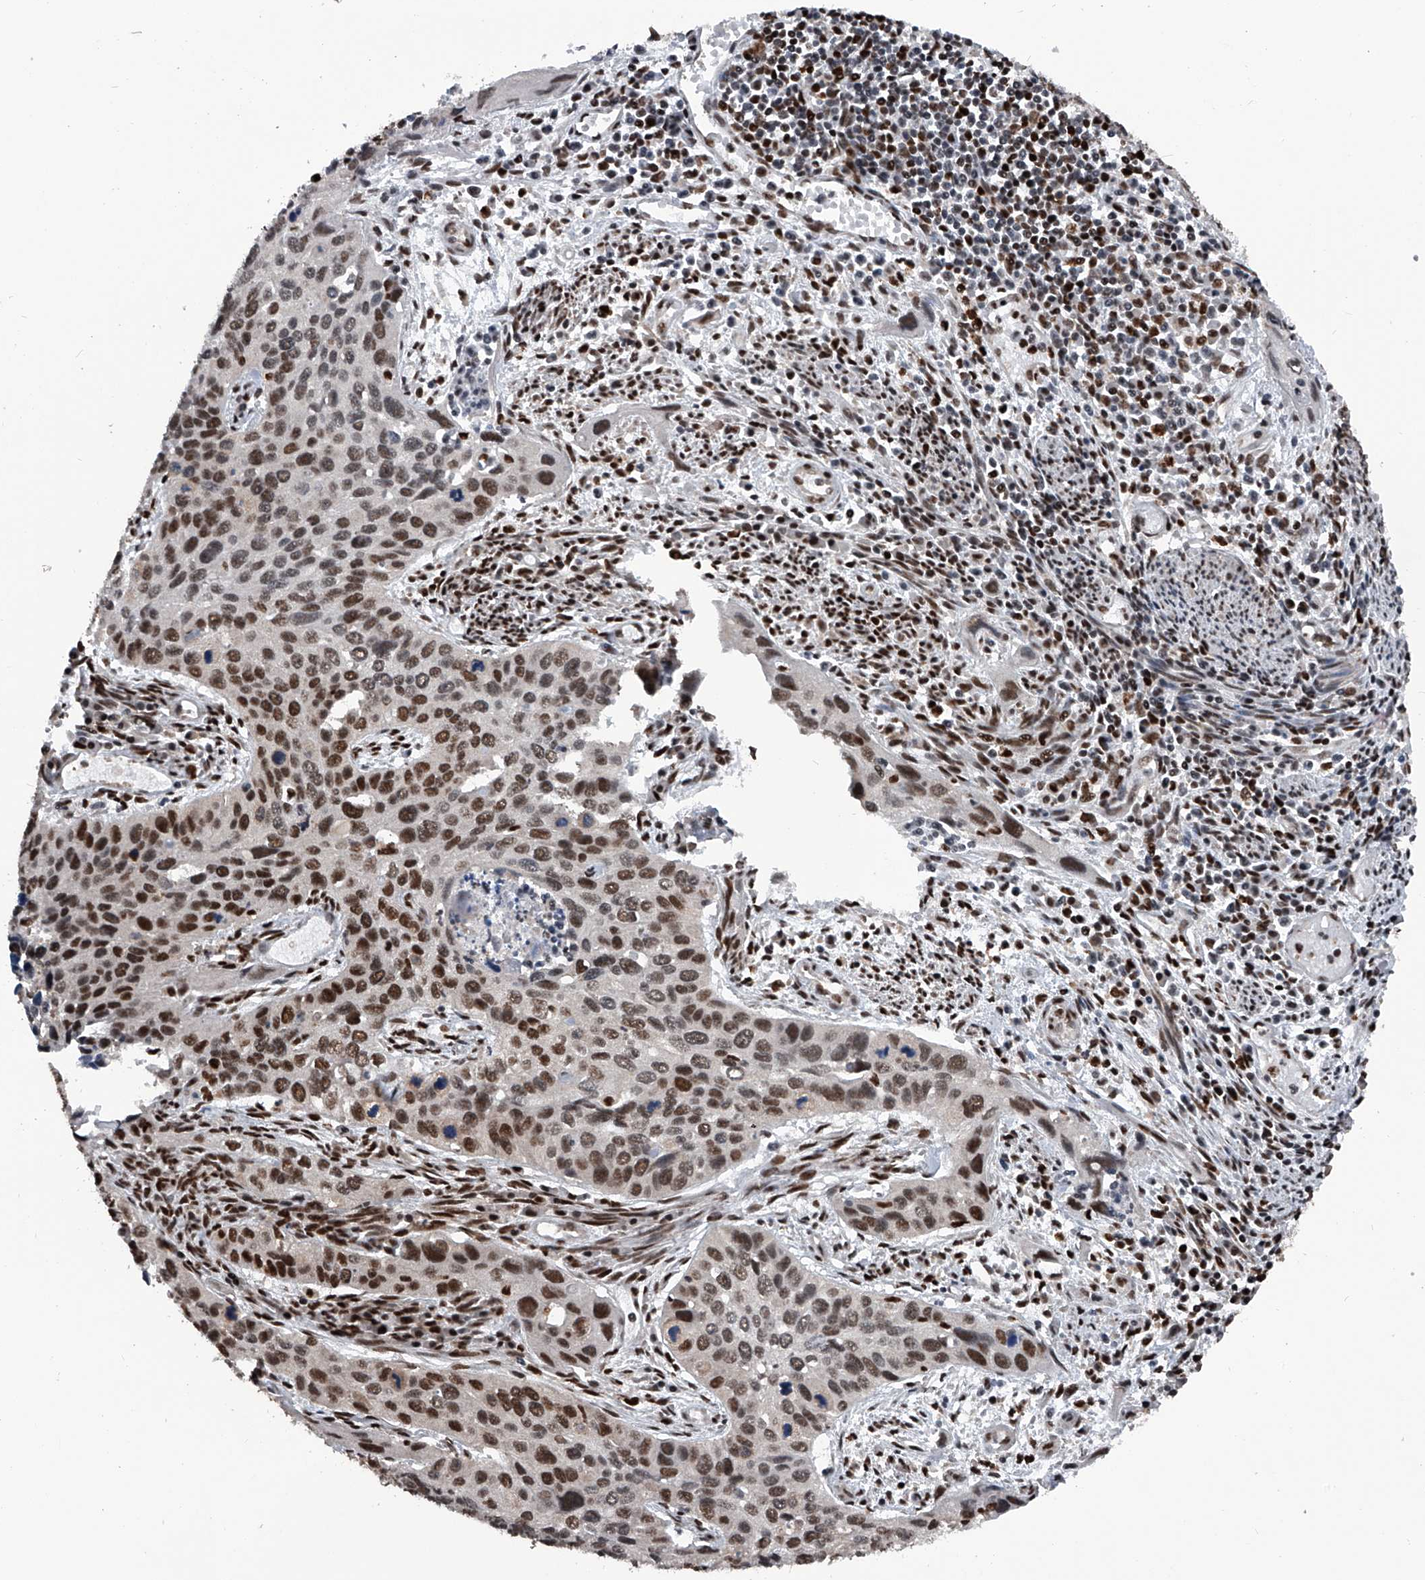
{"staining": {"intensity": "strong", "quantity": ">75%", "location": "nuclear"}, "tissue": "cervical cancer", "cell_type": "Tumor cells", "image_type": "cancer", "snomed": [{"axis": "morphology", "description": "Squamous cell carcinoma, NOS"}, {"axis": "topography", "description": "Cervix"}], "caption": "A high amount of strong nuclear expression is seen in approximately >75% of tumor cells in cervical cancer tissue.", "gene": "FKBP5", "patient": {"sex": "female", "age": 55}}